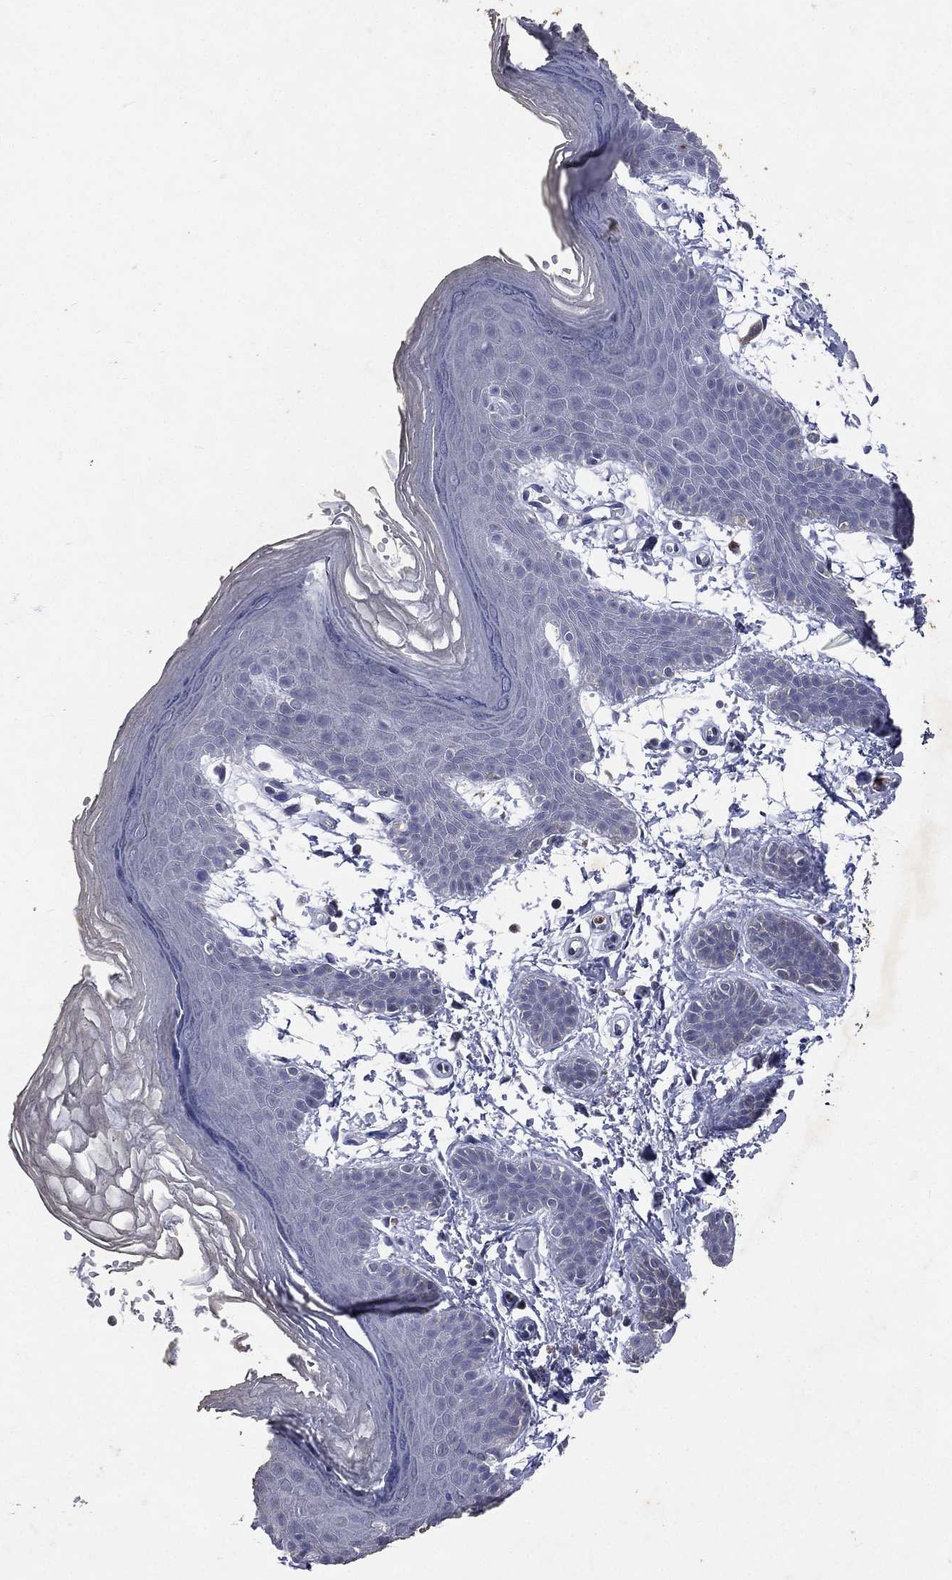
{"staining": {"intensity": "negative", "quantity": "none", "location": "none"}, "tissue": "skin", "cell_type": "Epidermal cells", "image_type": "normal", "snomed": [{"axis": "morphology", "description": "Normal tissue, NOS"}, {"axis": "topography", "description": "Anal"}], "caption": "The photomicrograph exhibits no significant positivity in epidermal cells of skin.", "gene": "SLC34A2", "patient": {"sex": "male", "age": 53}}